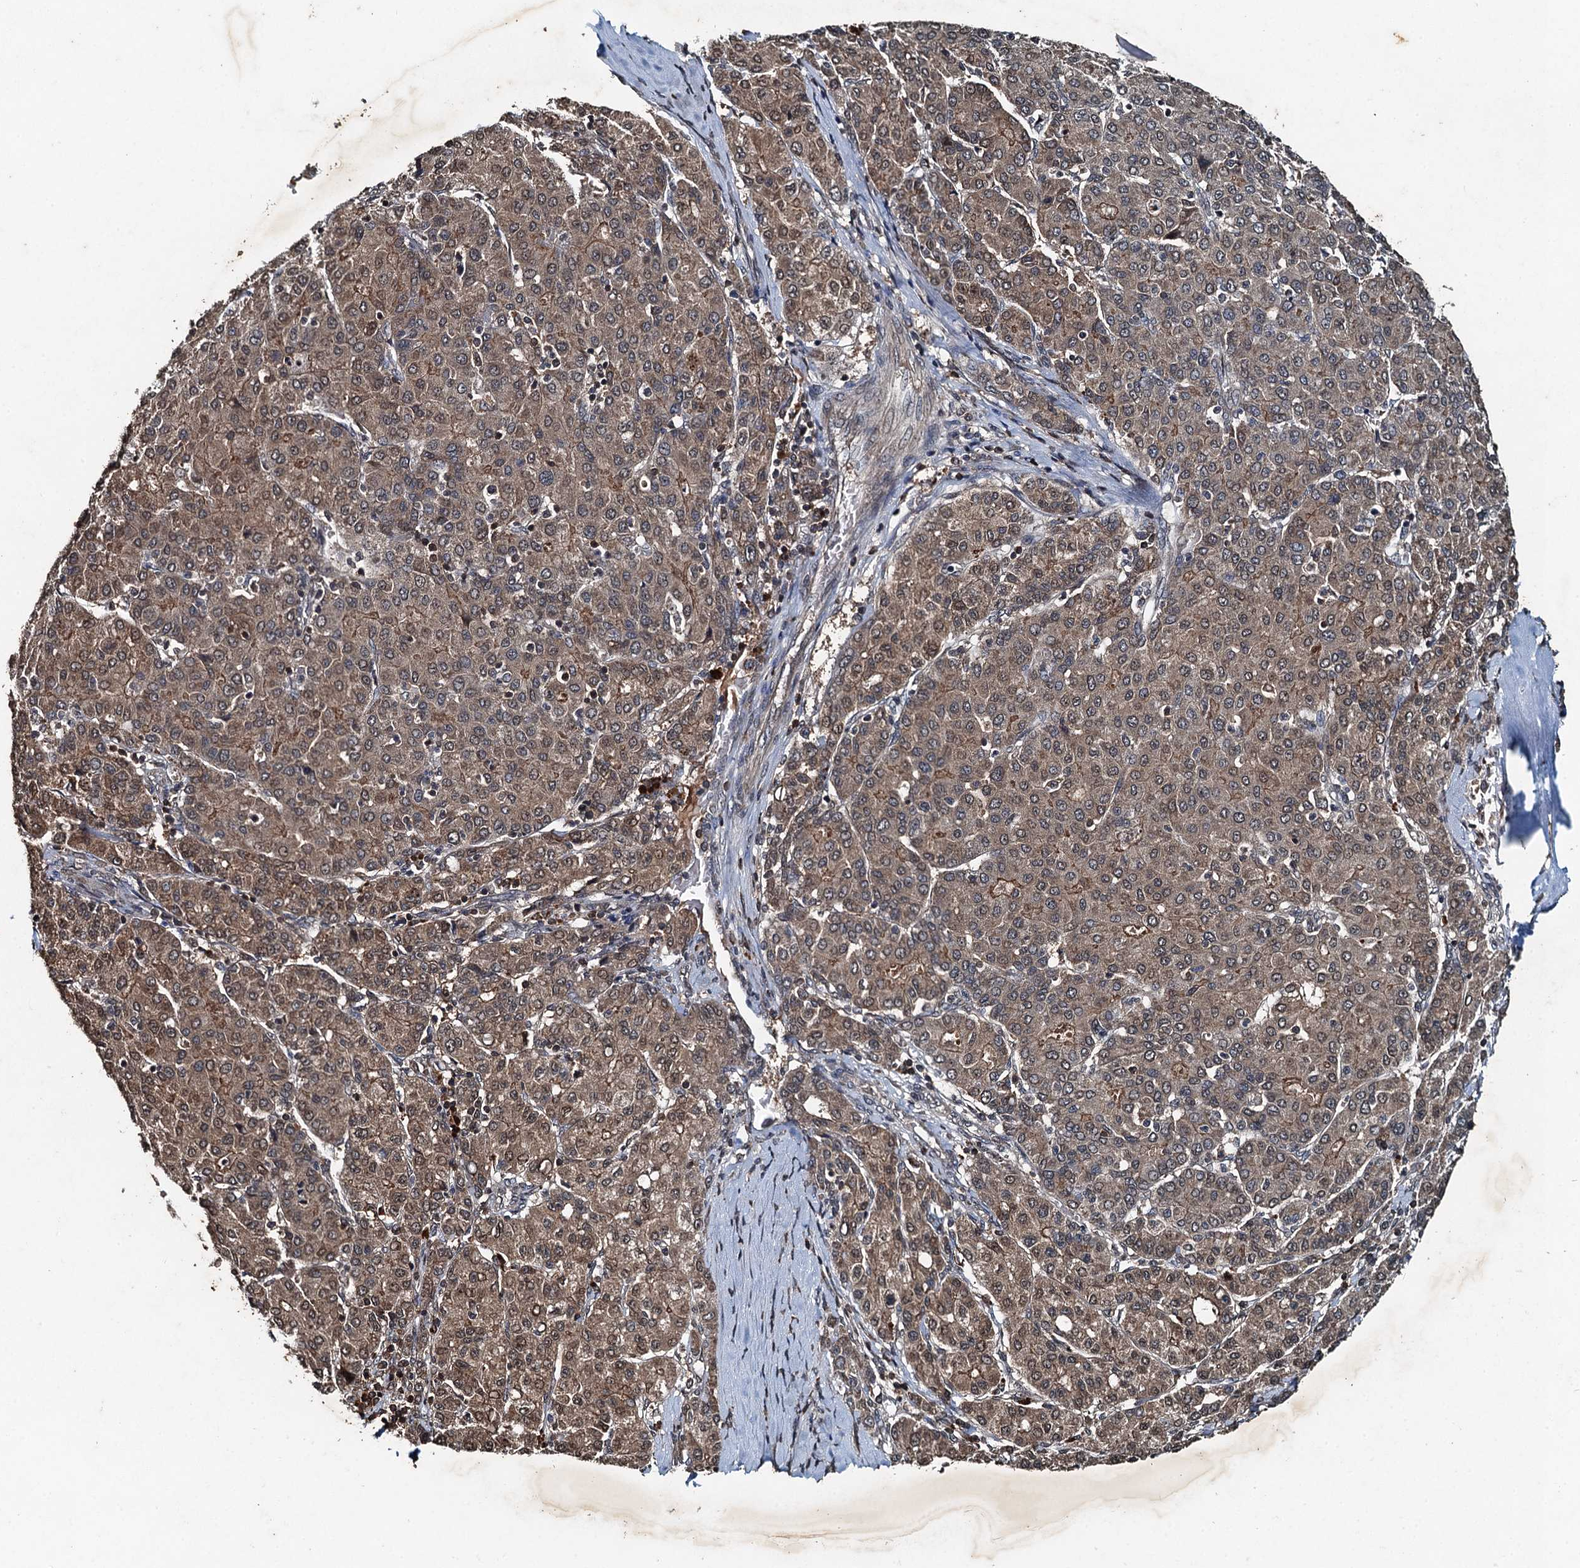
{"staining": {"intensity": "weak", "quantity": ">75%", "location": "cytoplasmic/membranous"}, "tissue": "liver cancer", "cell_type": "Tumor cells", "image_type": "cancer", "snomed": [{"axis": "morphology", "description": "Carcinoma, Hepatocellular, NOS"}, {"axis": "topography", "description": "Liver"}], "caption": "This micrograph shows liver cancer stained with IHC to label a protein in brown. The cytoplasmic/membranous of tumor cells show weak positivity for the protein. Nuclei are counter-stained blue.", "gene": "TCTN1", "patient": {"sex": "male", "age": 65}}